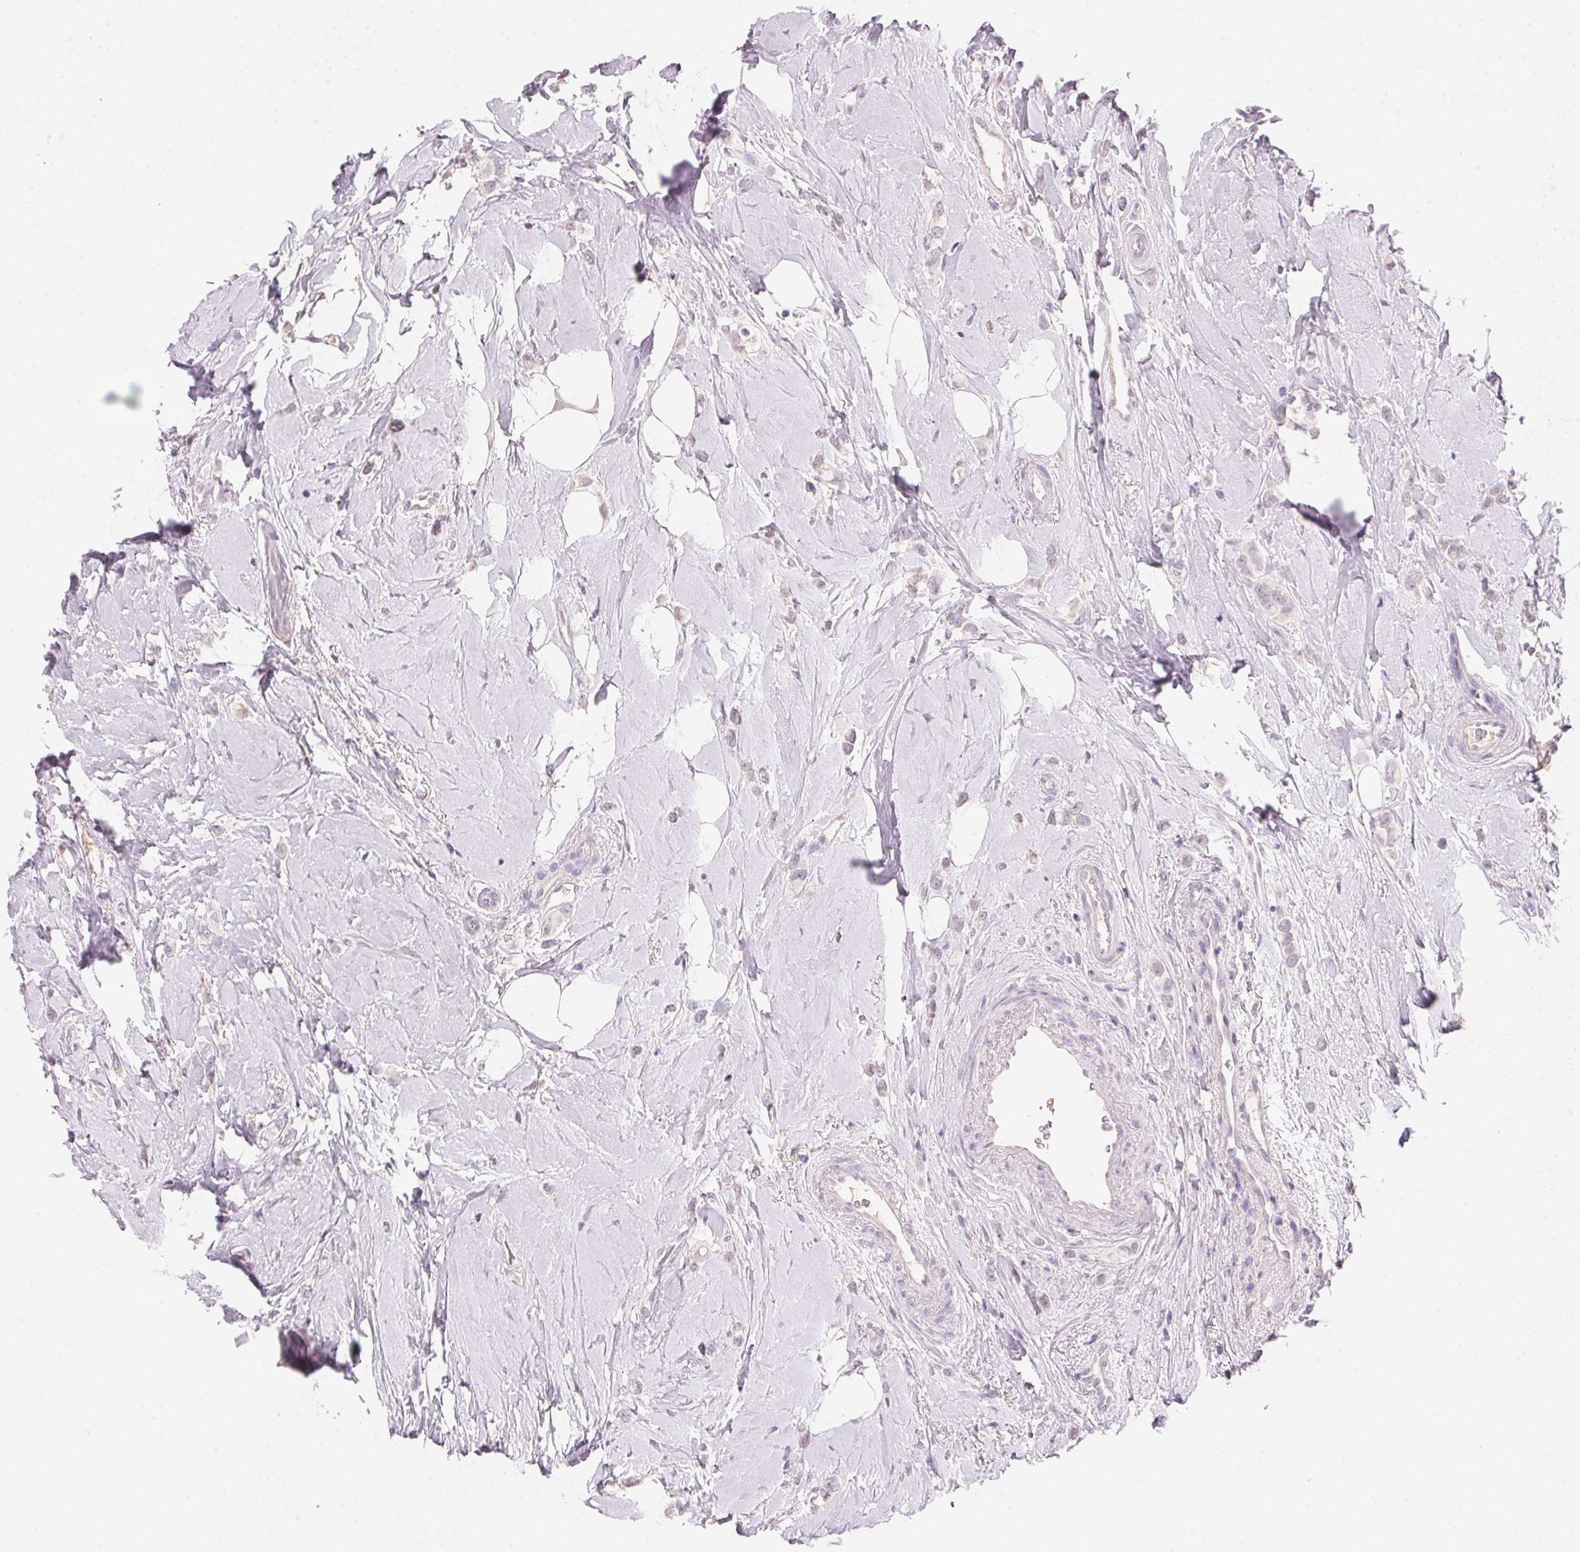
{"staining": {"intensity": "negative", "quantity": "none", "location": "none"}, "tissue": "breast cancer", "cell_type": "Tumor cells", "image_type": "cancer", "snomed": [{"axis": "morphology", "description": "Lobular carcinoma"}, {"axis": "topography", "description": "Breast"}], "caption": "An image of human breast cancer (lobular carcinoma) is negative for staining in tumor cells.", "gene": "CYP11B1", "patient": {"sex": "female", "age": 66}}